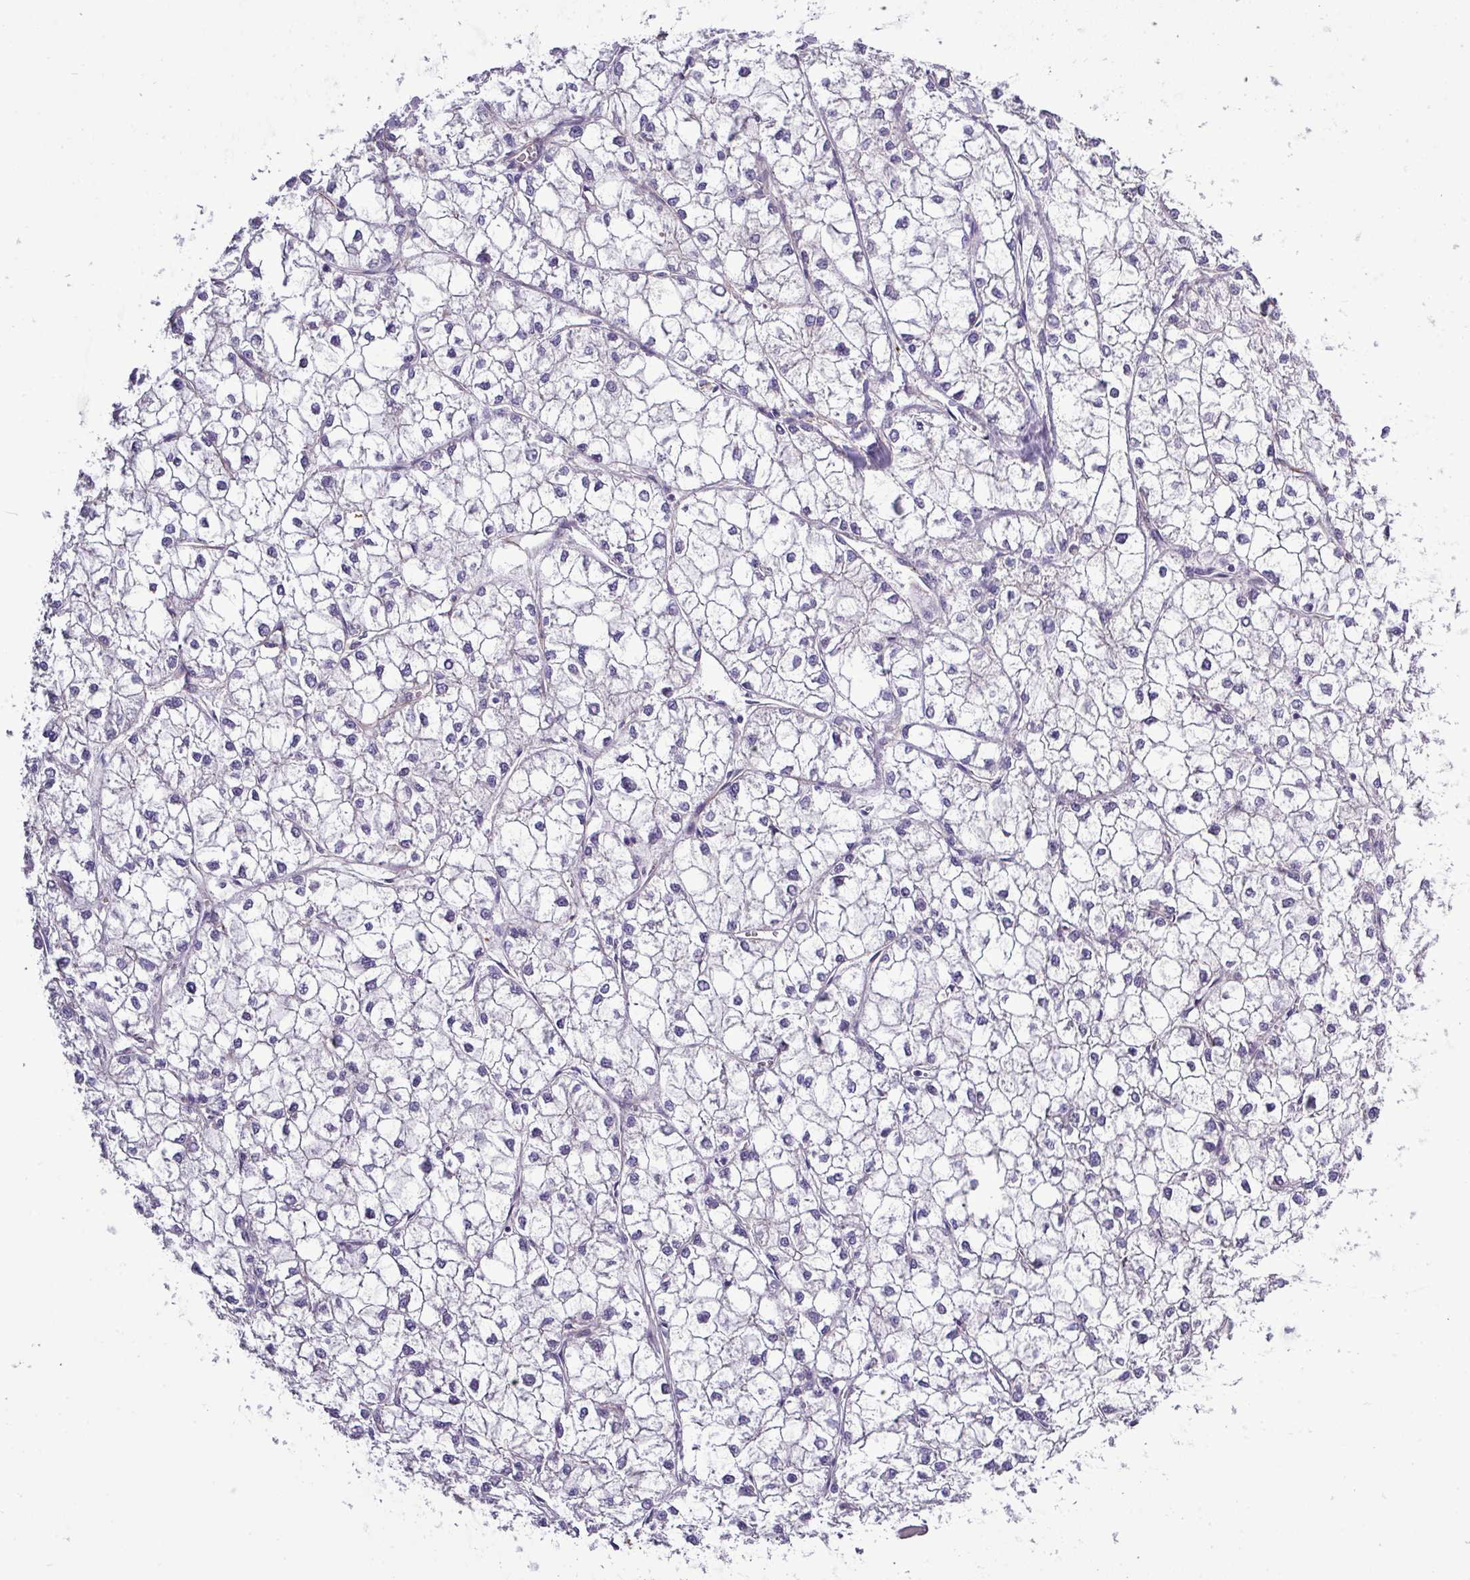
{"staining": {"intensity": "negative", "quantity": "none", "location": "none"}, "tissue": "liver cancer", "cell_type": "Tumor cells", "image_type": "cancer", "snomed": [{"axis": "morphology", "description": "Carcinoma, Hepatocellular, NOS"}, {"axis": "topography", "description": "Liver"}], "caption": "The IHC photomicrograph has no significant positivity in tumor cells of hepatocellular carcinoma (liver) tissue.", "gene": "PARD6A", "patient": {"sex": "female", "age": 43}}